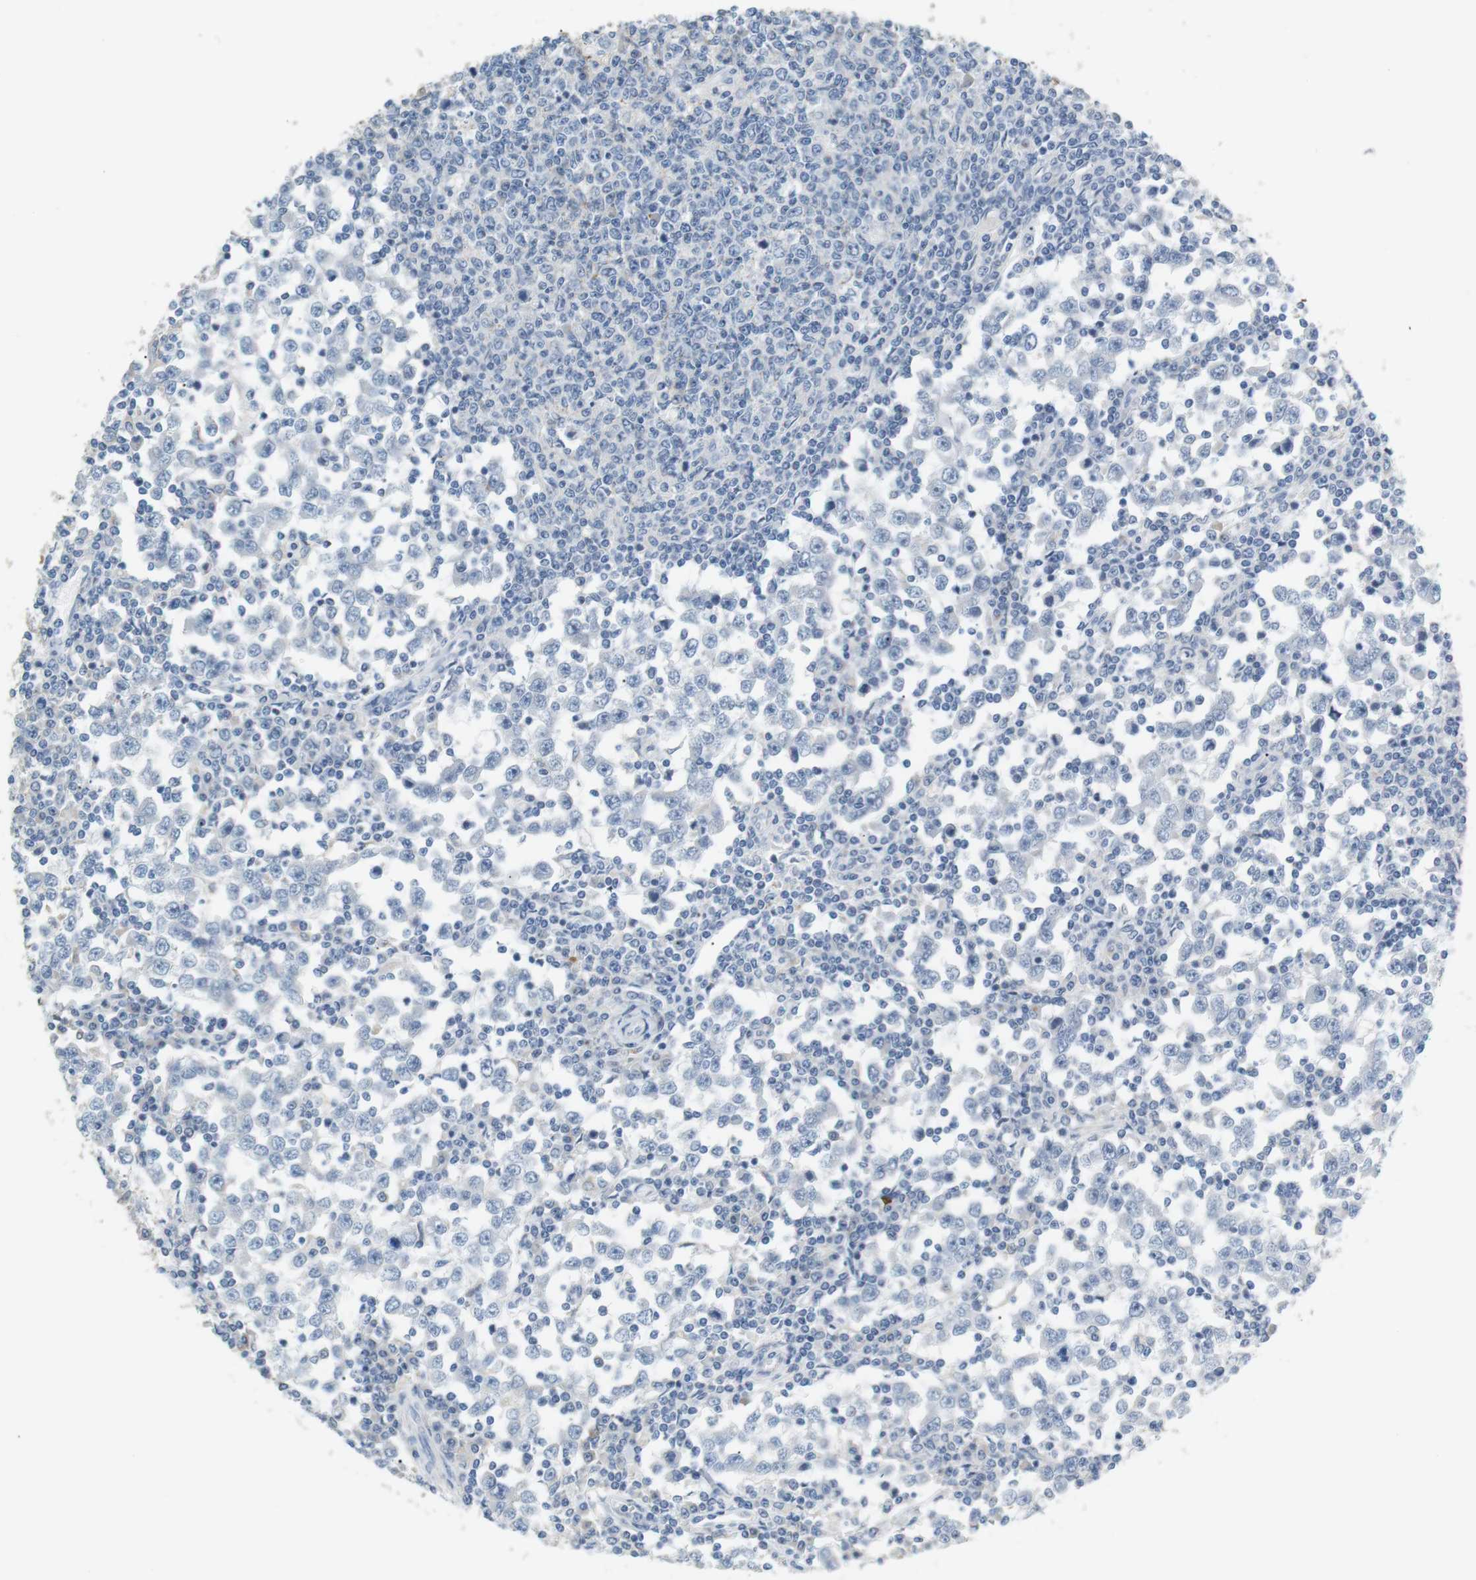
{"staining": {"intensity": "negative", "quantity": "none", "location": "none"}, "tissue": "testis cancer", "cell_type": "Tumor cells", "image_type": "cancer", "snomed": [{"axis": "morphology", "description": "Seminoma, NOS"}, {"axis": "topography", "description": "Testis"}], "caption": "Immunohistochemistry (IHC) image of human testis seminoma stained for a protein (brown), which reveals no expression in tumor cells.", "gene": "CD300E", "patient": {"sex": "male", "age": 65}}